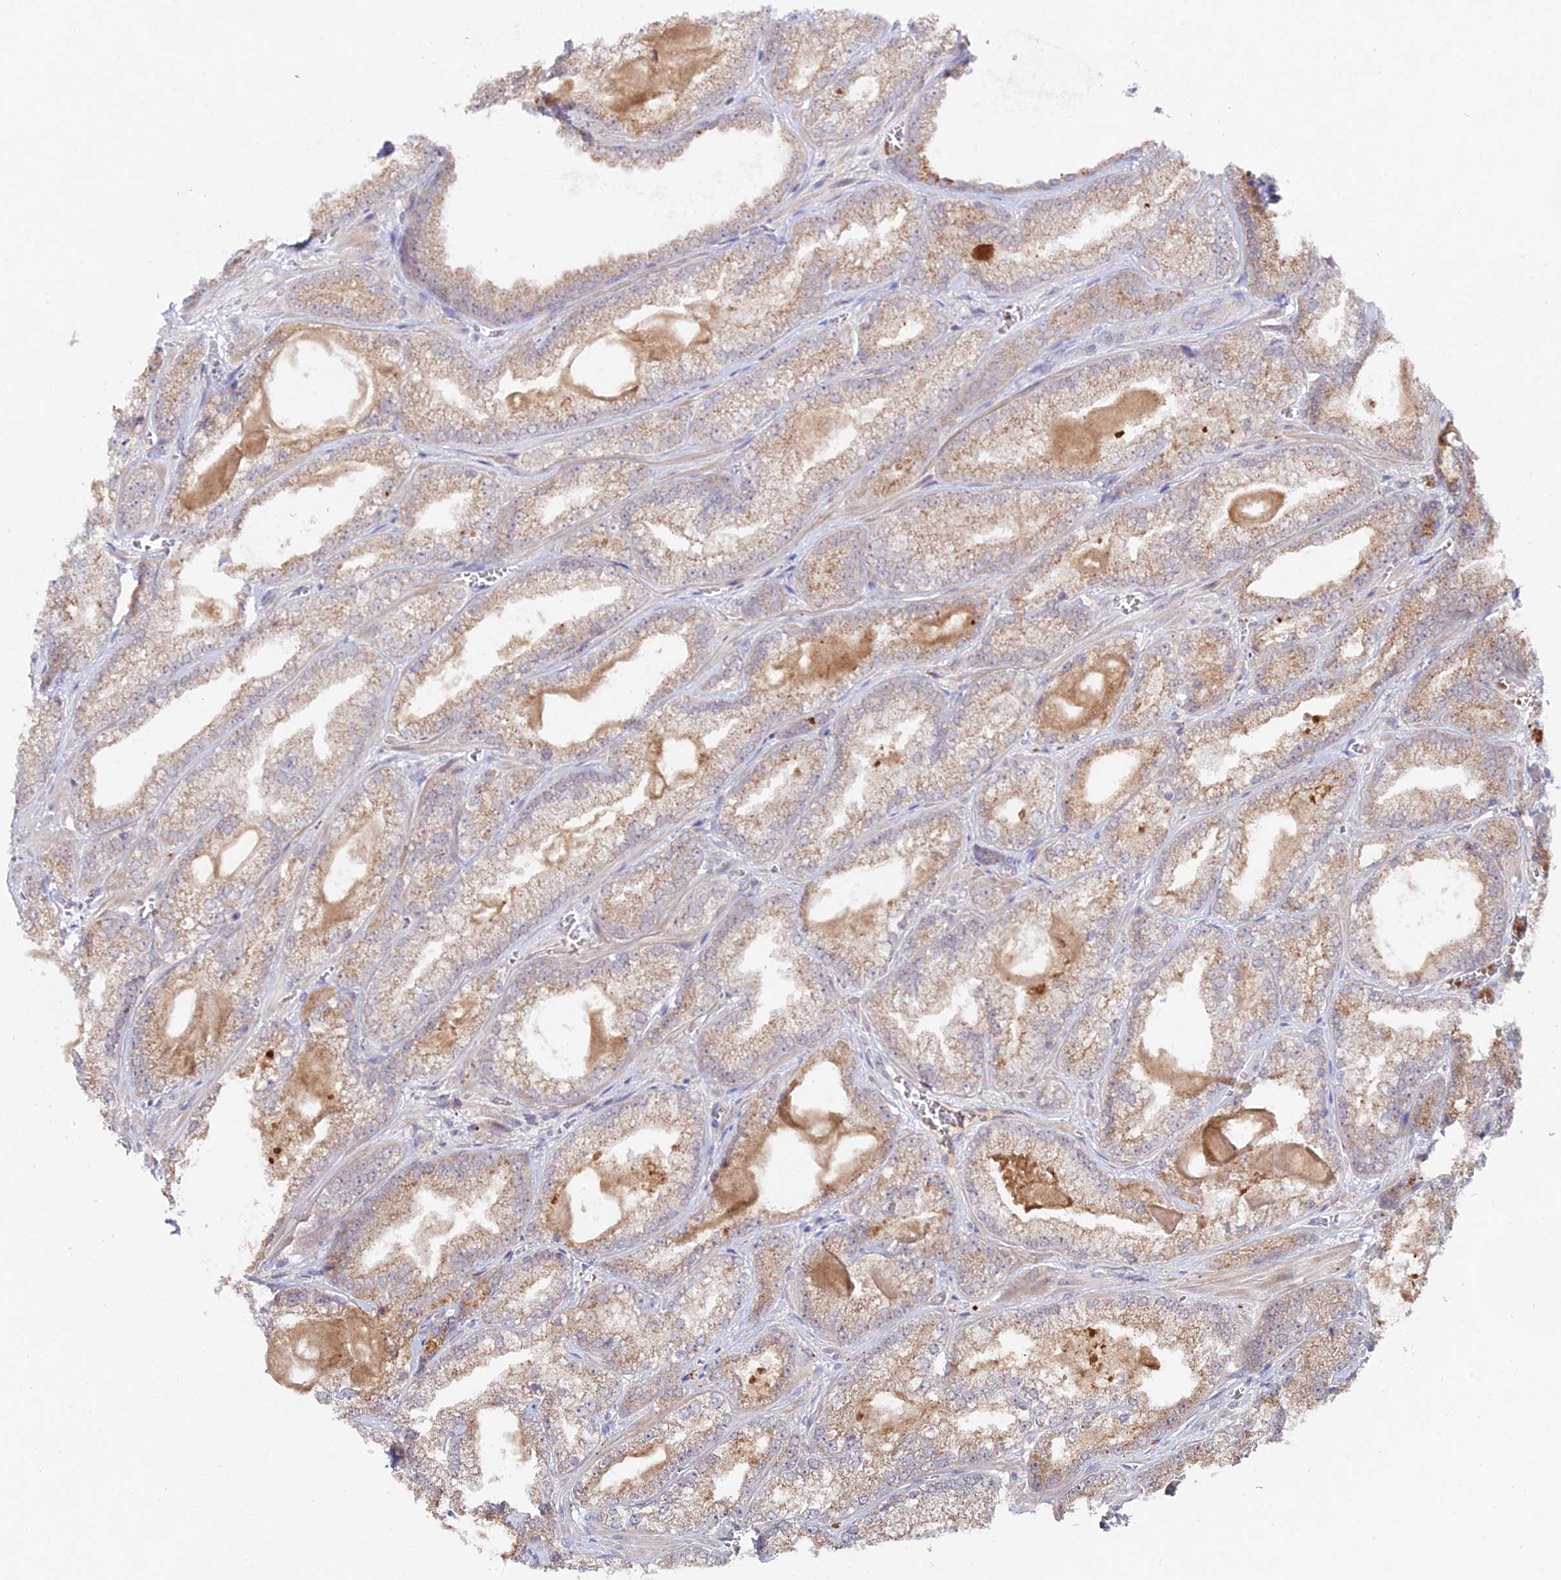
{"staining": {"intensity": "weak", "quantity": ">75%", "location": "cytoplasmic/membranous"}, "tissue": "prostate cancer", "cell_type": "Tumor cells", "image_type": "cancer", "snomed": [{"axis": "morphology", "description": "Adenocarcinoma, Low grade"}, {"axis": "topography", "description": "Prostate"}], "caption": "The histopathology image reveals immunohistochemical staining of adenocarcinoma (low-grade) (prostate). There is weak cytoplasmic/membranous expression is seen in approximately >75% of tumor cells. The protein is shown in brown color, while the nuclei are stained blue.", "gene": "WDR43", "patient": {"sex": "male", "age": 57}}